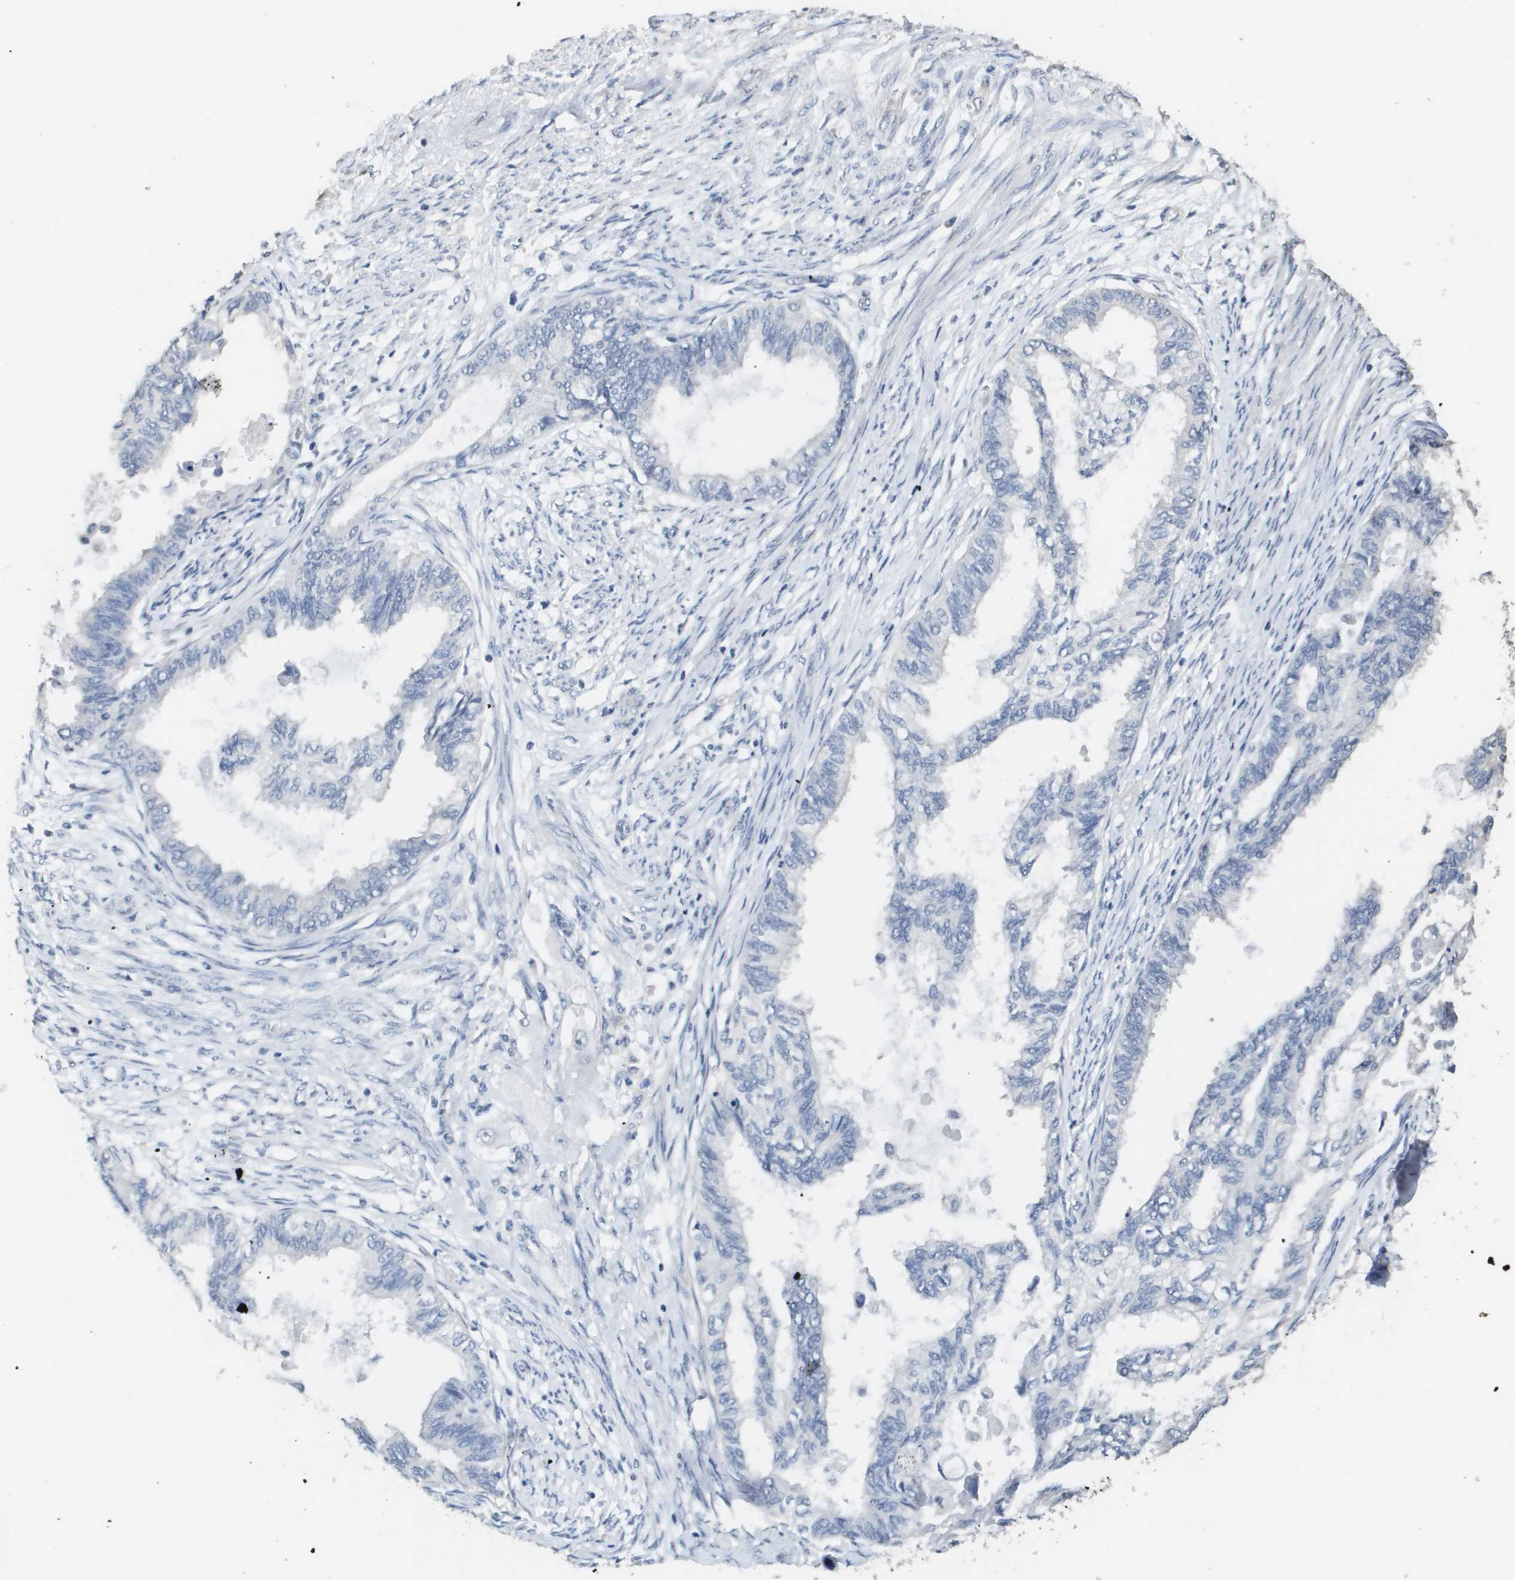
{"staining": {"intensity": "negative", "quantity": "none", "location": "none"}, "tissue": "cervical cancer", "cell_type": "Tumor cells", "image_type": "cancer", "snomed": [{"axis": "morphology", "description": "Normal tissue, NOS"}, {"axis": "morphology", "description": "Adenocarcinoma, NOS"}, {"axis": "topography", "description": "Cervix"}, {"axis": "topography", "description": "Endometrium"}], "caption": "The IHC photomicrograph has no significant staining in tumor cells of cervical cancer tissue.", "gene": "MT3", "patient": {"sex": "female", "age": 86}}